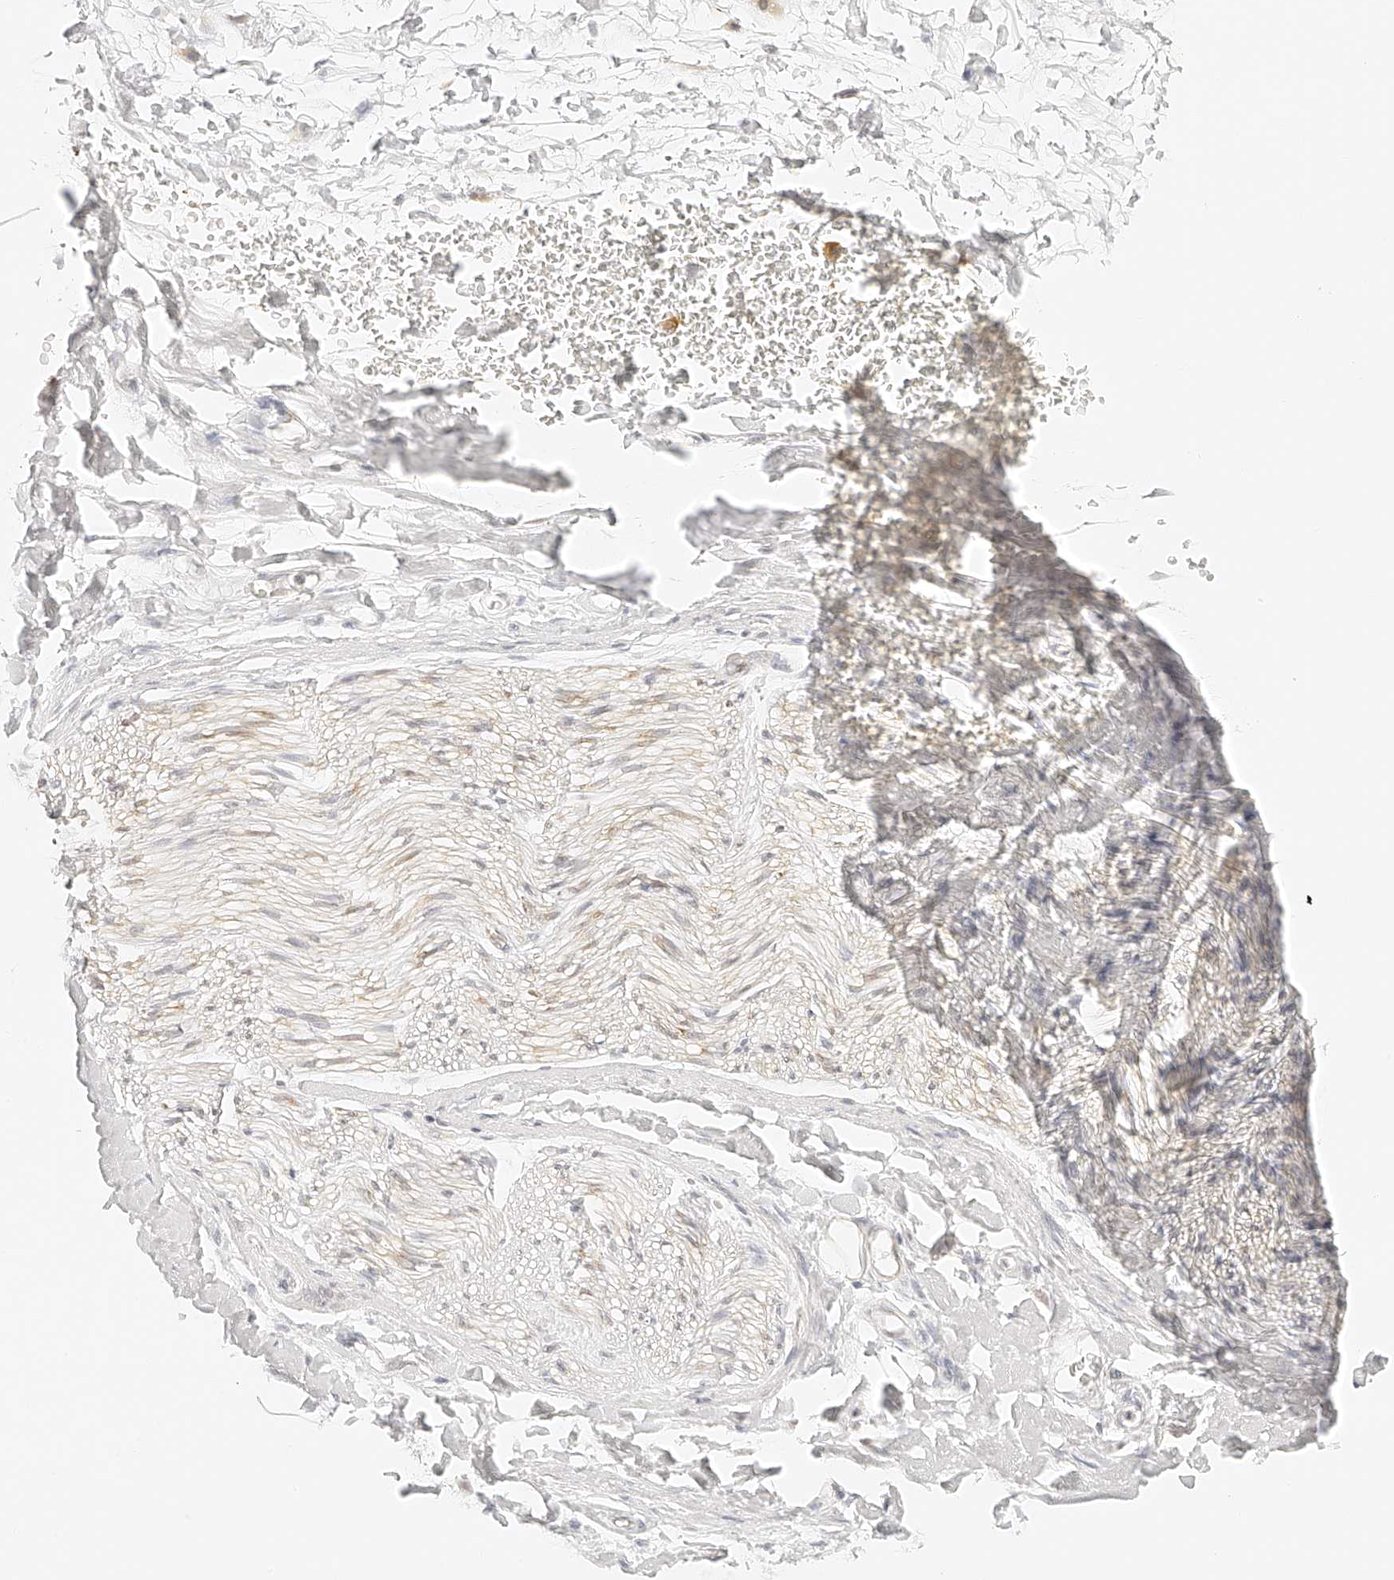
{"staining": {"intensity": "negative", "quantity": "none", "location": "none"}, "tissue": "adipose tissue", "cell_type": "Adipocytes", "image_type": "normal", "snomed": [{"axis": "morphology", "description": "Normal tissue, NOS"}, {"axis": "morphology", "description": "Adenocarcinoma, NOS"}, {"axis": "topography", "description": "Esophagus"}], "caption": "The immunohistochemistry micrograph has no significant positivity in adipocytes of adipose tissue. (DAB (3,3'-diaminobenzidine) IHC with hematoxylin counter stain).", "gene": "ZFP69", "patient": {"sex": "male", "age": 62}}